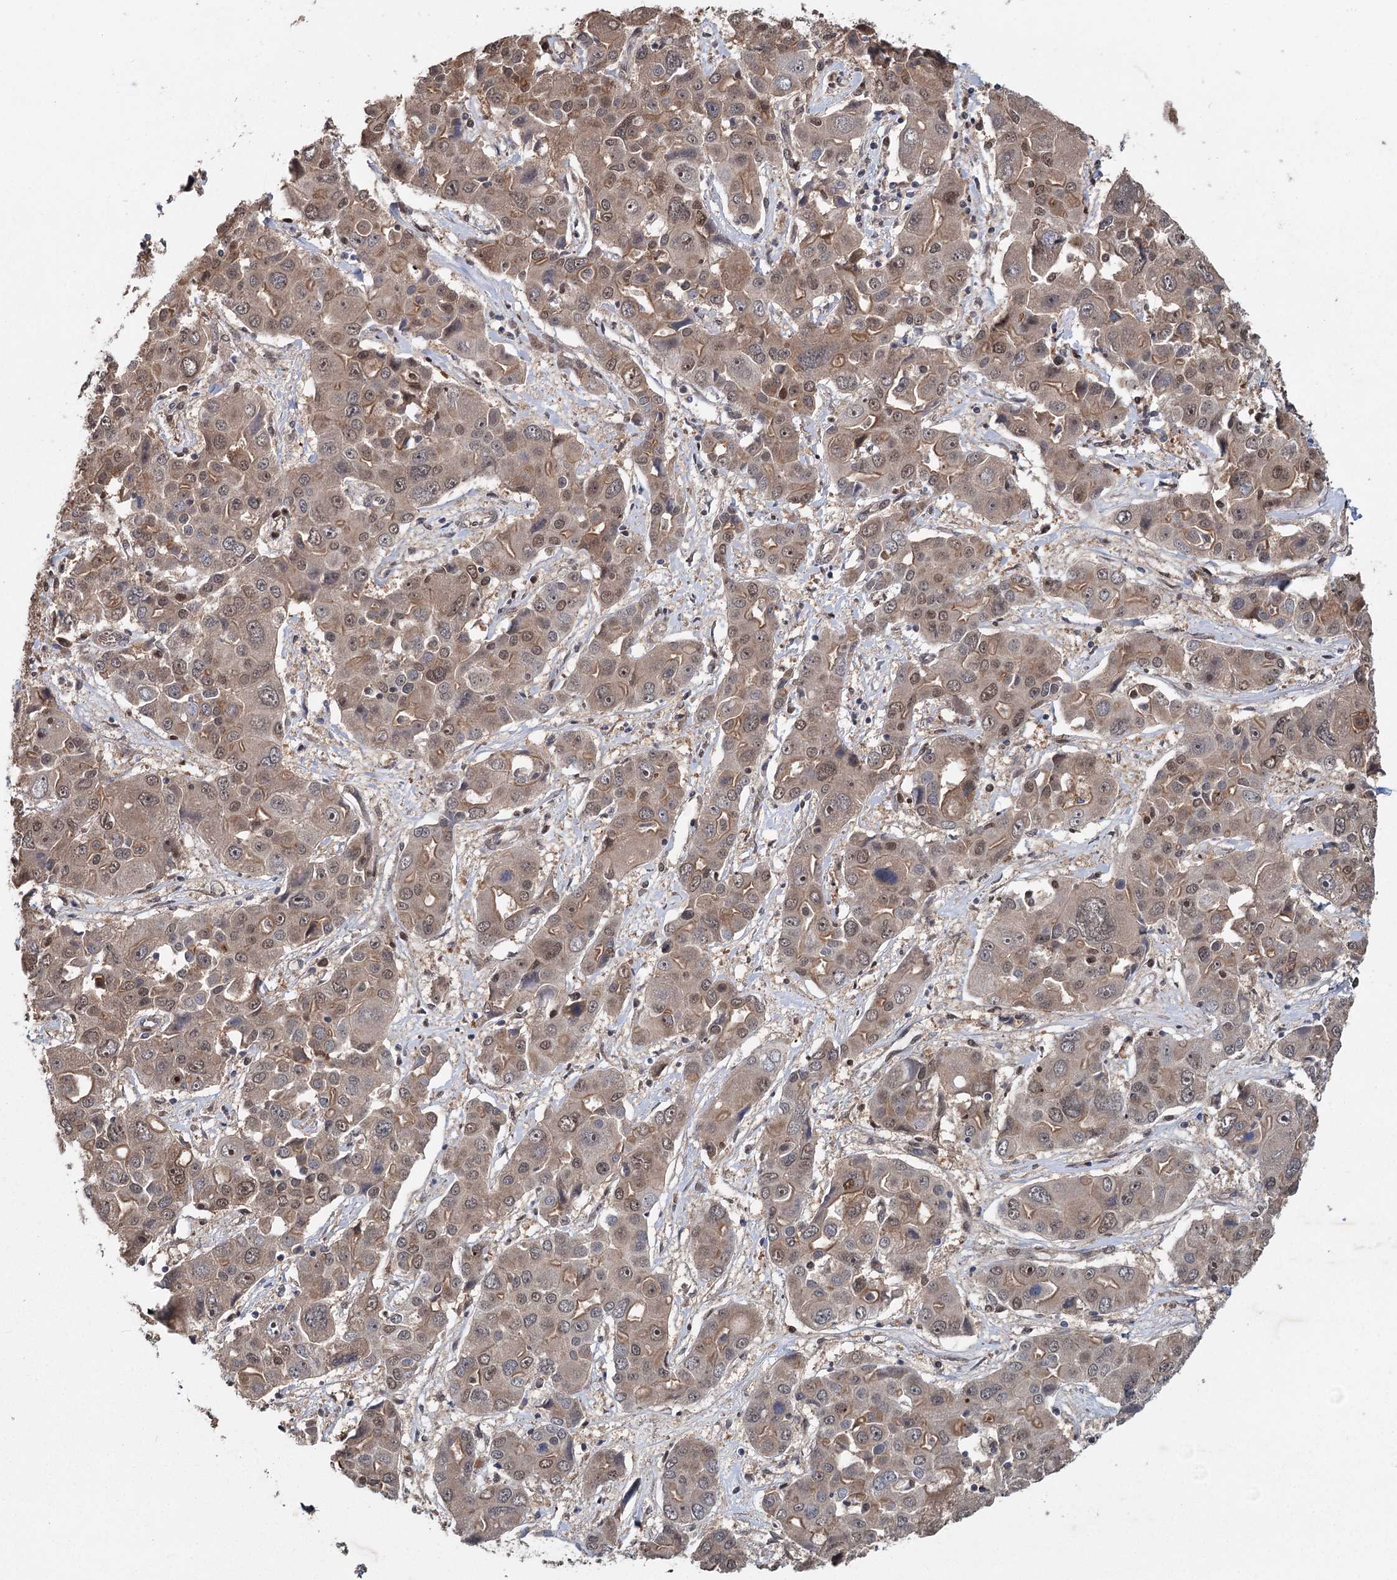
{"staining": {"intensity": "weak", "quantity": "25%-75%", "location": "cytoplasmic/membranous,nuclear"}, "tissue": "liver cancer", "cell_type": "Tumor cells", "image_type": "cancer", "snomed": [{"axis": "morphology", "description": "Cholangiocarcinoma"}, {"axis": "topography", "description": "Liver"}], "caption": "There is low levels of weak cytoplasmic/membranous and nuclear expression in tumor cells of liver cholangiocarcinoma, as demonstrated by immunohistochemical staining (brown color).", "gene": "MYG1", "patient": {"sex": "male", "age": 67}}